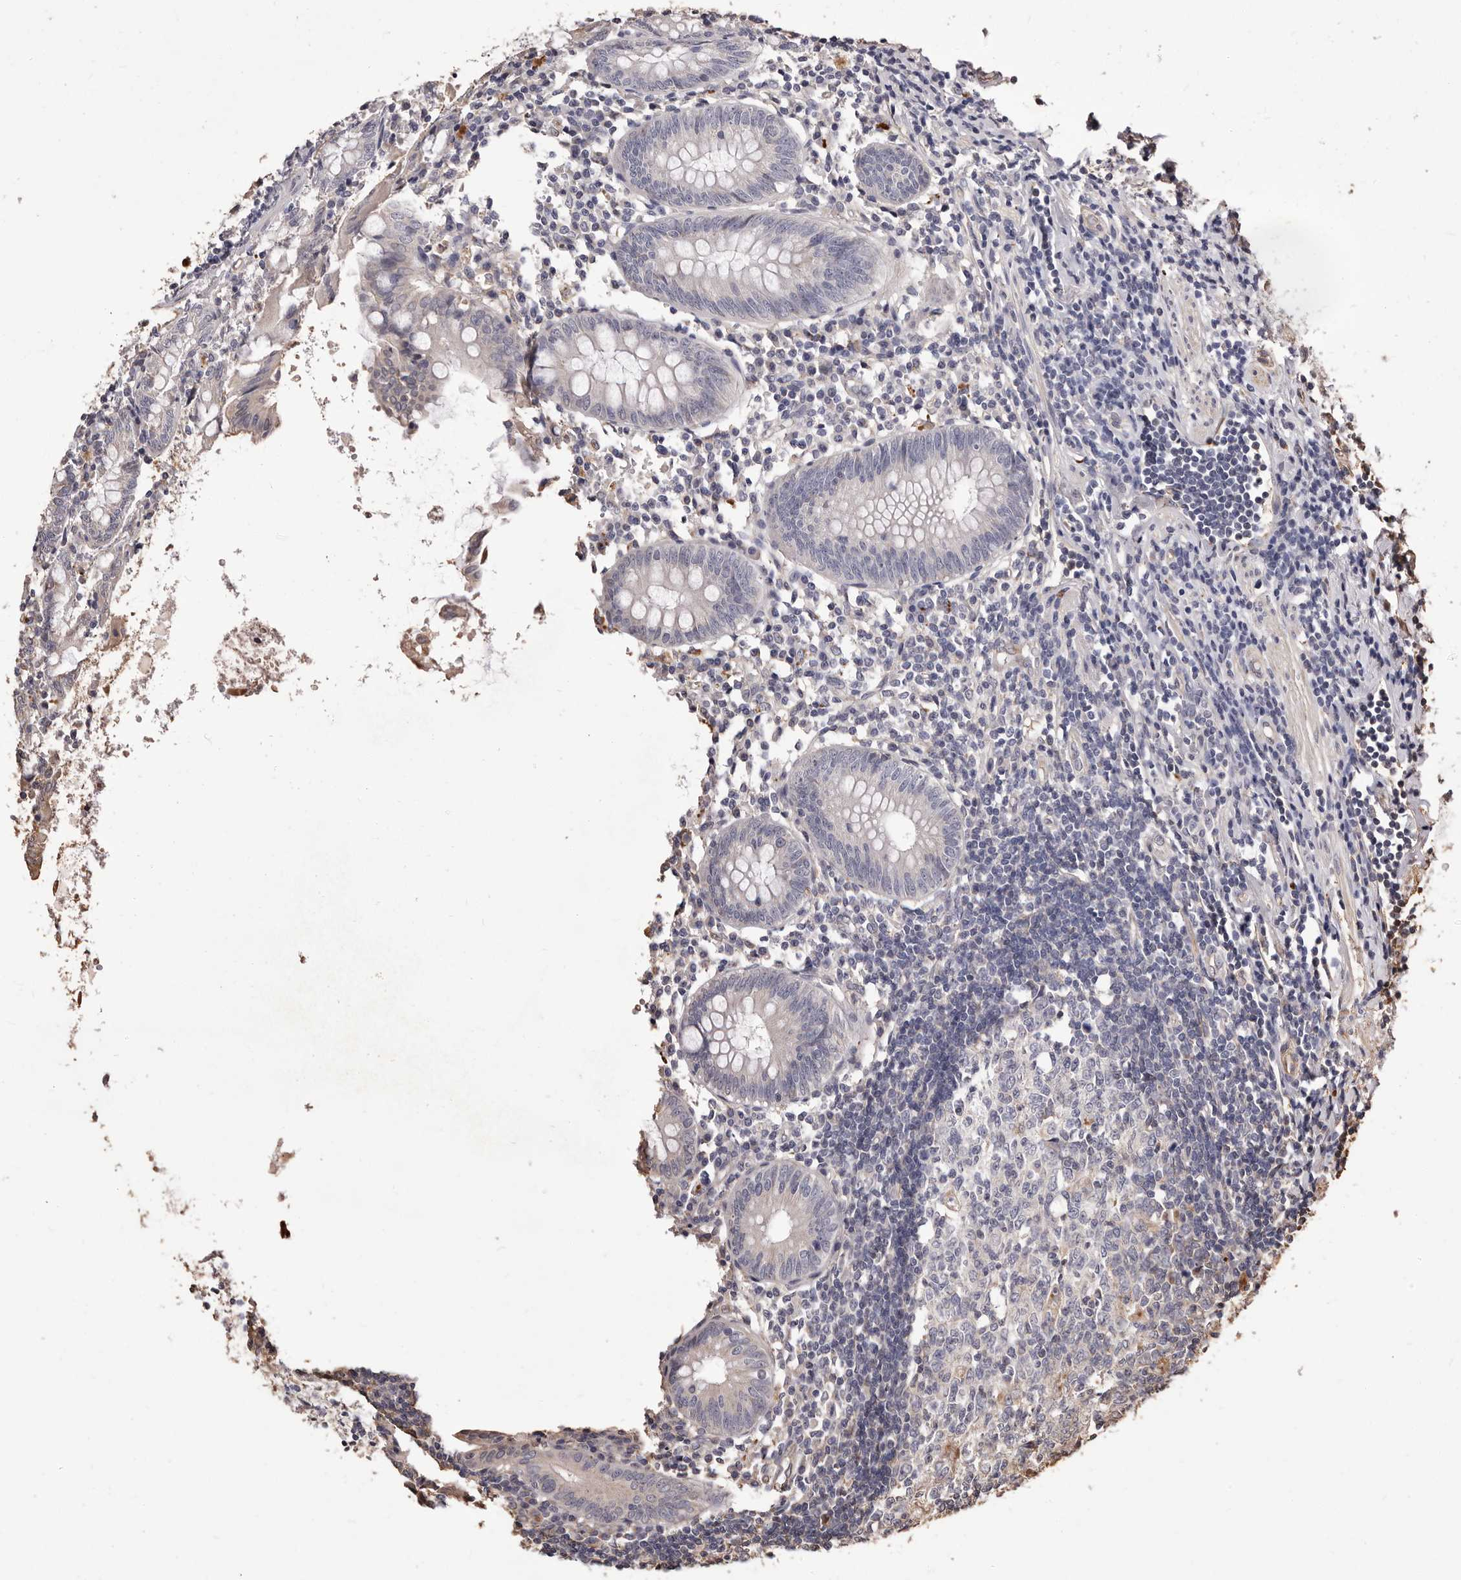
{"staining": {"intensity": "weak", "quantity": "<25%", "location": "cytoplasmic/membranous"}, "tissue": "appendix", "cell_type": "Glandular cells", "image_type": "normal", "snomed": [{"axis": "morphology", "description": "Normal tissue, NOS"}, {"axis": "topography", "description": "Appendix"}], "caption": "Appendix stained for a protein using immunohistochemistry (IHC) demonstrates no expression glandular cells.", "gene": "ALPK1", "patient": {"sex": "female", "age": 54}}